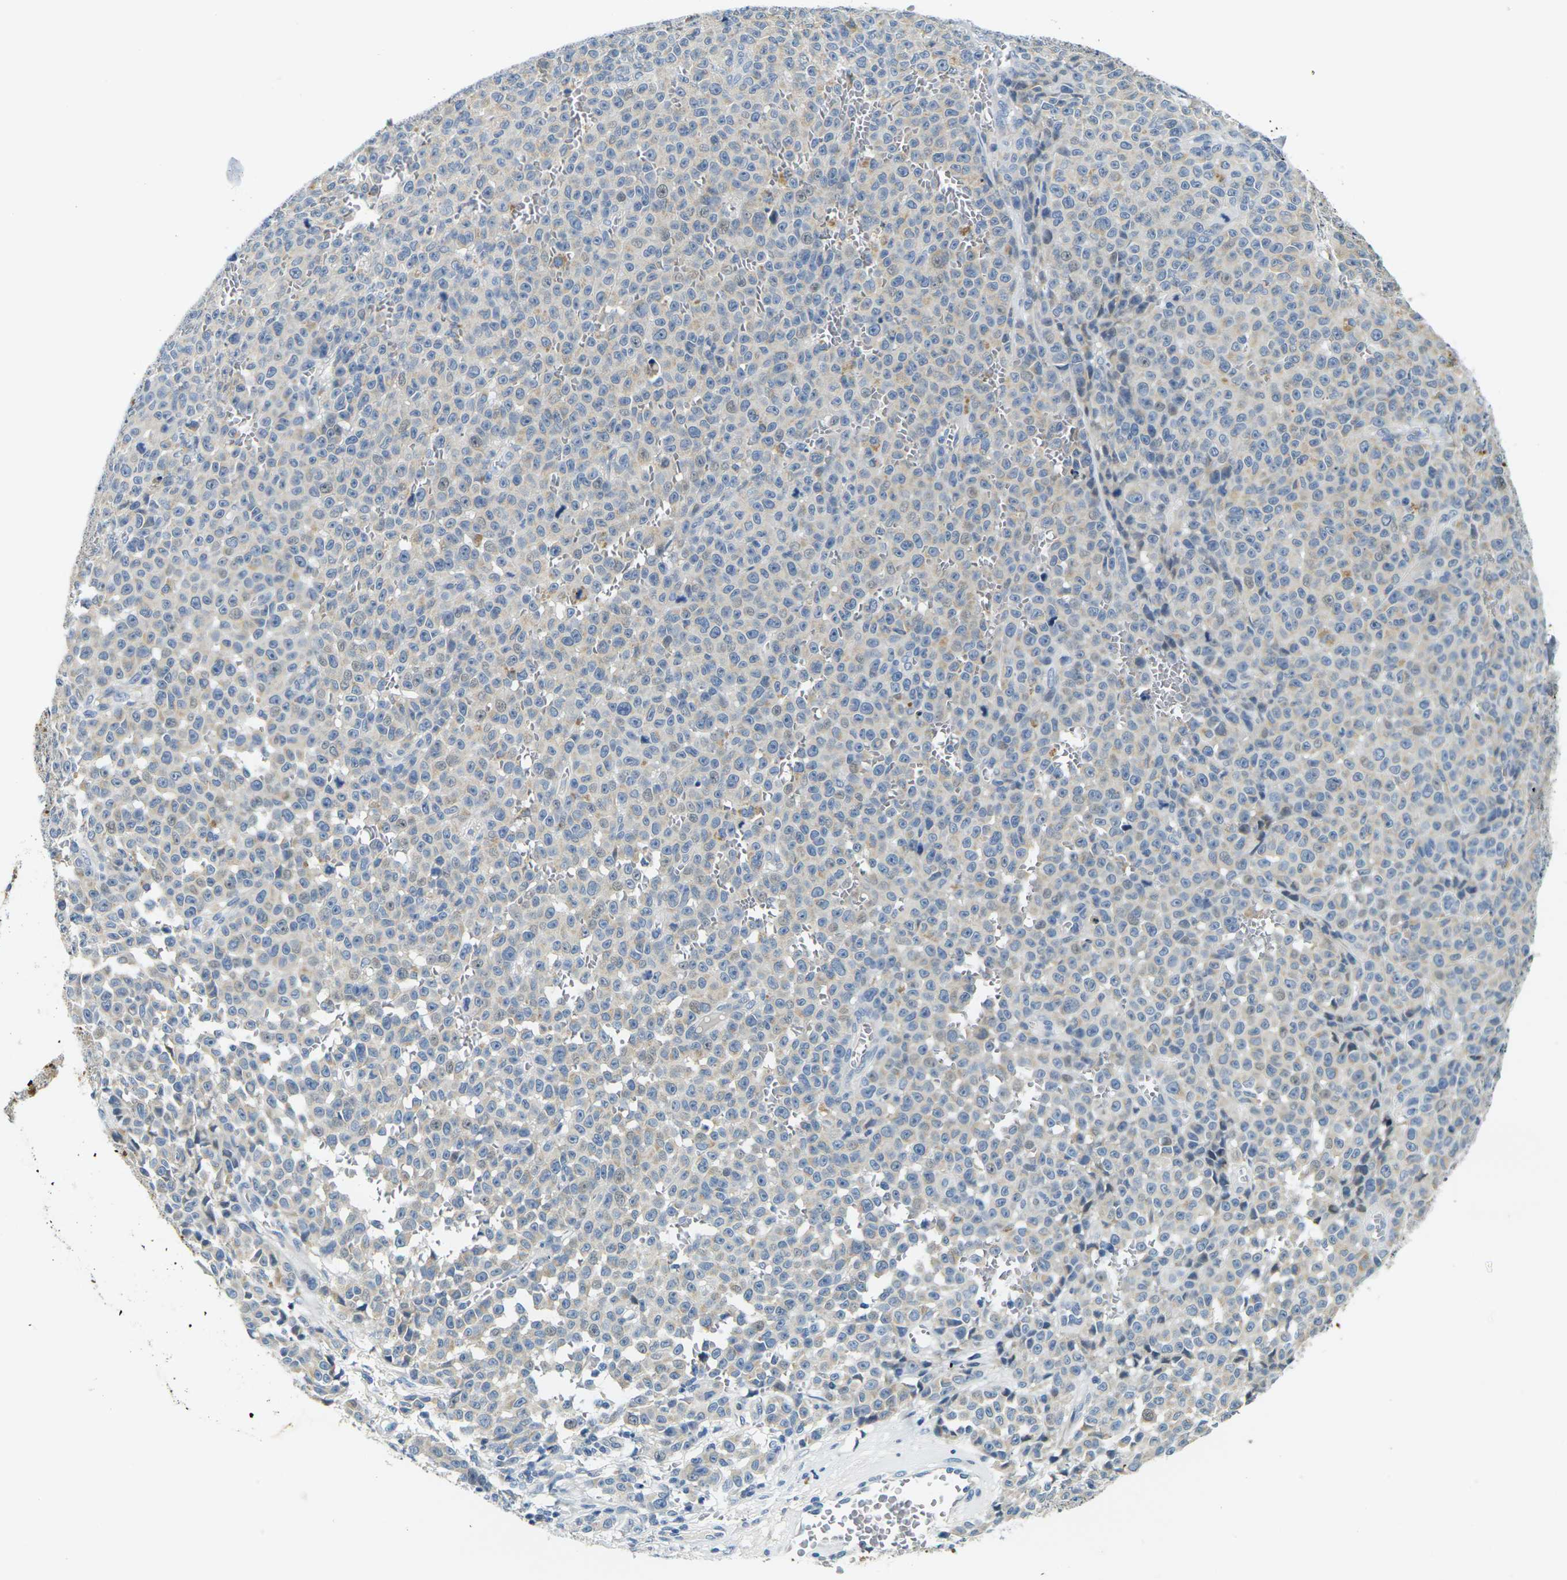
{"staining": {"intensity": "moderate", "quantity": "<25%", "location": "cytoplasmic/membranous"}, "tissue": "melanoma", "cell_type": "Tumor cells", "image_type": "cancer", "snomed": [{"axis": "morphology", "description": "Malignant melanoma, NOS"}, {"axis": "topography", "description": "Skin"}], "caption": "Protein expression analysis of melanoma displays moderate cytoplasmic/membranous staining in approximately <25% of tumor cells. (DAB (3,3'-diaminobenzidine) IHC with brightfield microscopy, high magnification).", "gene": "SHISAL2B", "patient": {"sex": "female", "age": 82}}